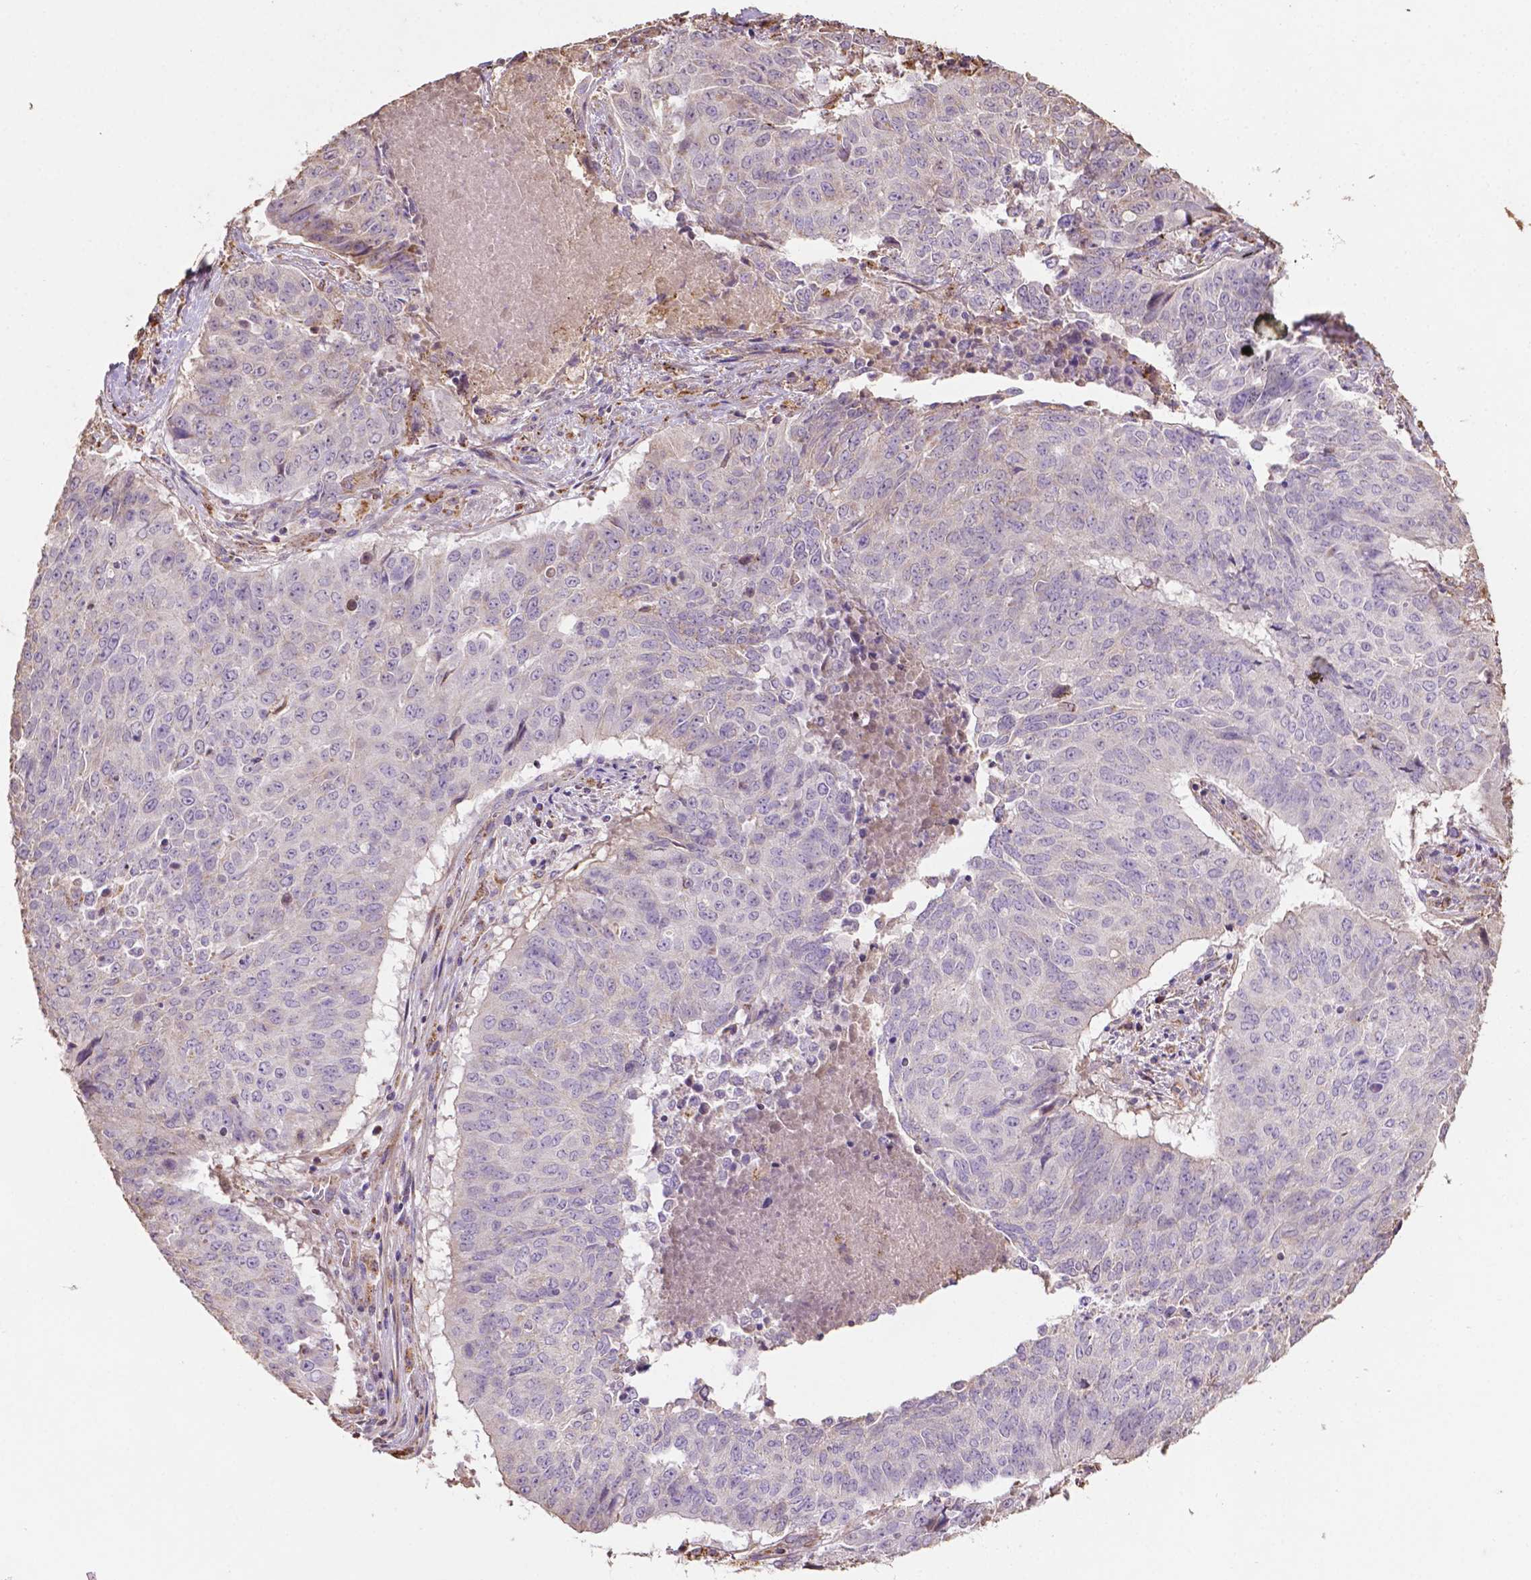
{"staining": {"intensity": "negative", "quantity": "none", "location": "none"}, "tissue": "lung cancer", "cell_type": "Tumor cells", "image_type": "cancer", "snomed": [{"axis": "morphology", "description": "Normal tissue, NOS"}, {"axis": "morphology", "description": "Squamous cell carcinoma, NOS"}, {"axis": "topography", "description": "Bronchus"}, {"axis": "topography", "description": "Lung"}], "caption": "IHC histopathology image of lung squamous cell carcinoma stained for a protein (brown), which shows no expression in tumor cells.", "gene": "LRR1", "patient": {"sex": "male", "age": 64}}